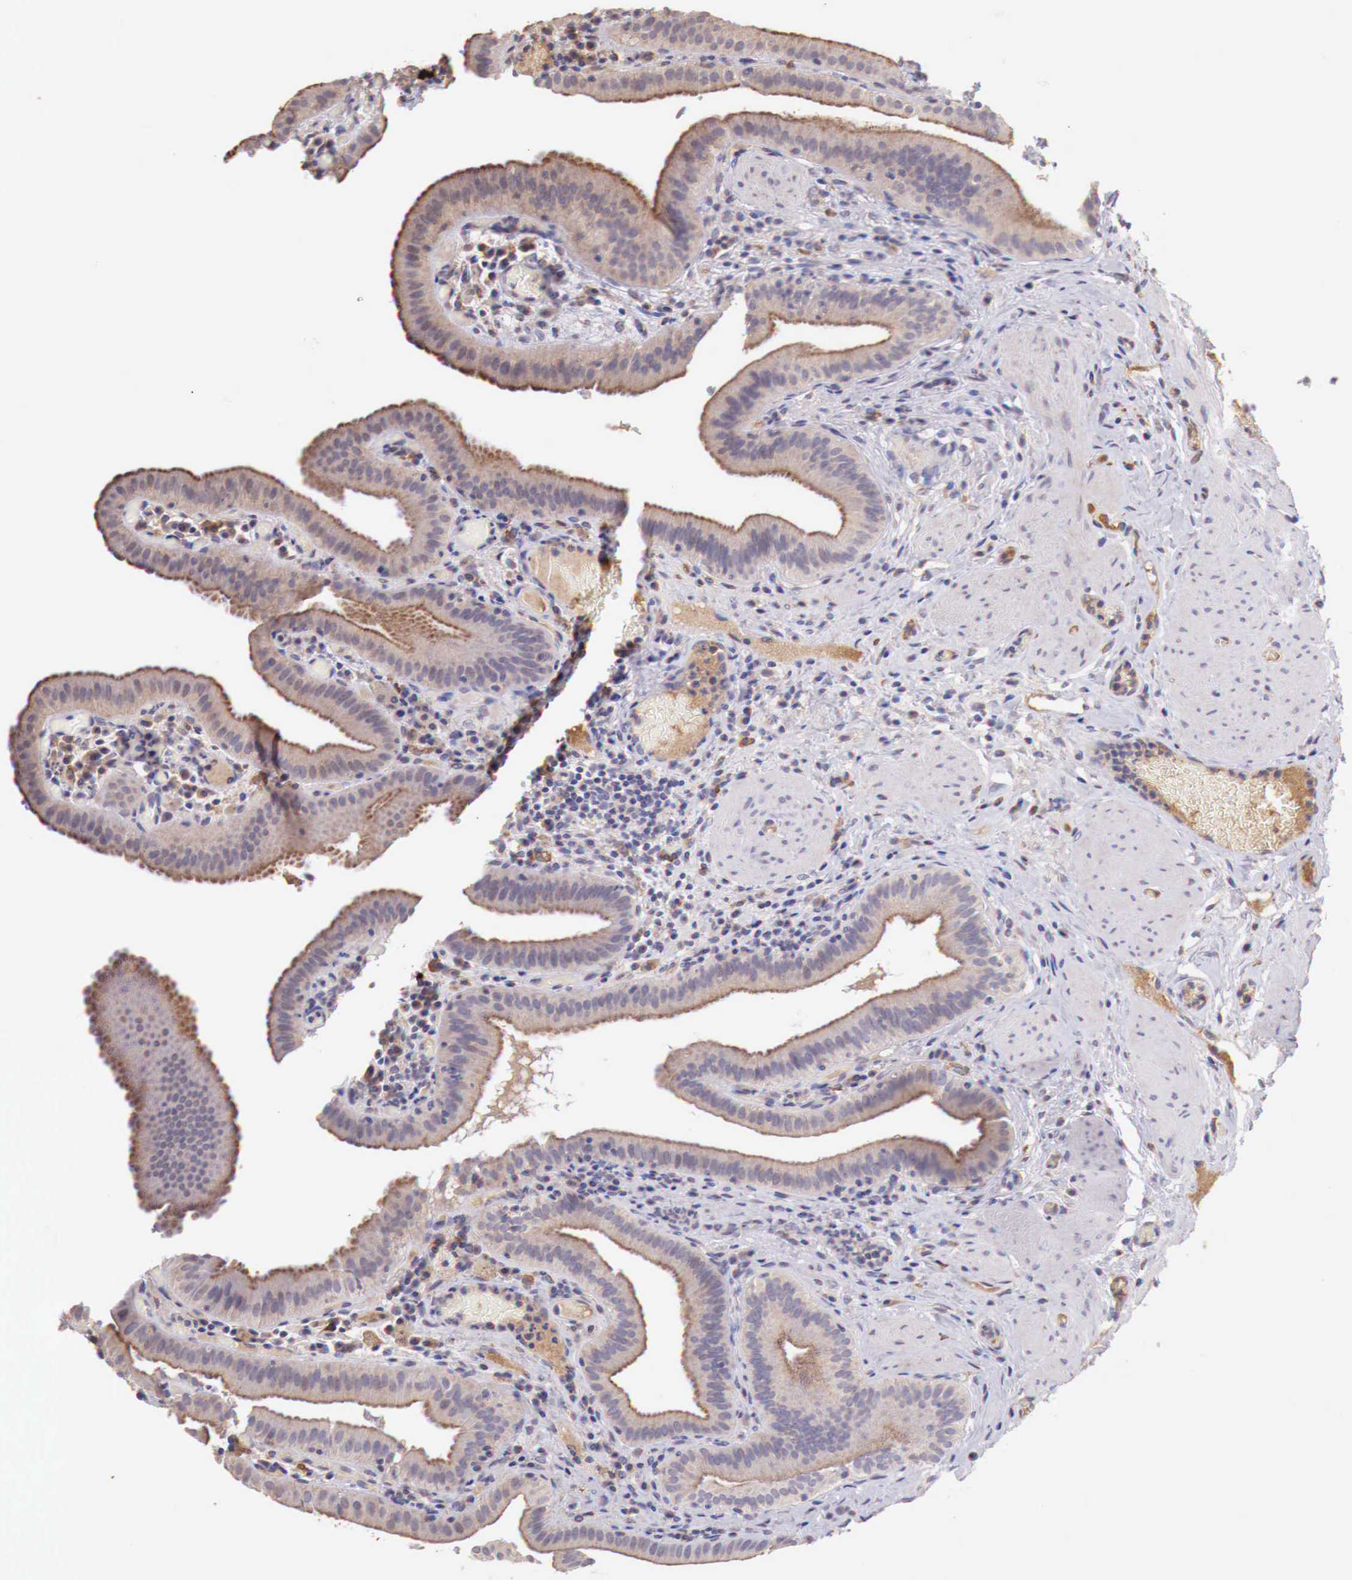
{"staining": {"intensity": "moderate", "quantity": ">75%", "location": "cytoplasmic/membranous"}, "tissue": "gallbladder", "cell_type": "Glandular cells", "image_type": "normal", "snomed": [{"axis": "morphology", "description": "Normal tissue, NOS"}, {"axis": "topography", "description": "Gallbladder"}], "caption": "The image displays staining of benign gallbladder, revealing moderate cytoplasmic/membranous protein expression (brown color) within glandular cells.", "gene": "CHRDL1", "patient": {"sex": "female", "age": 76}}